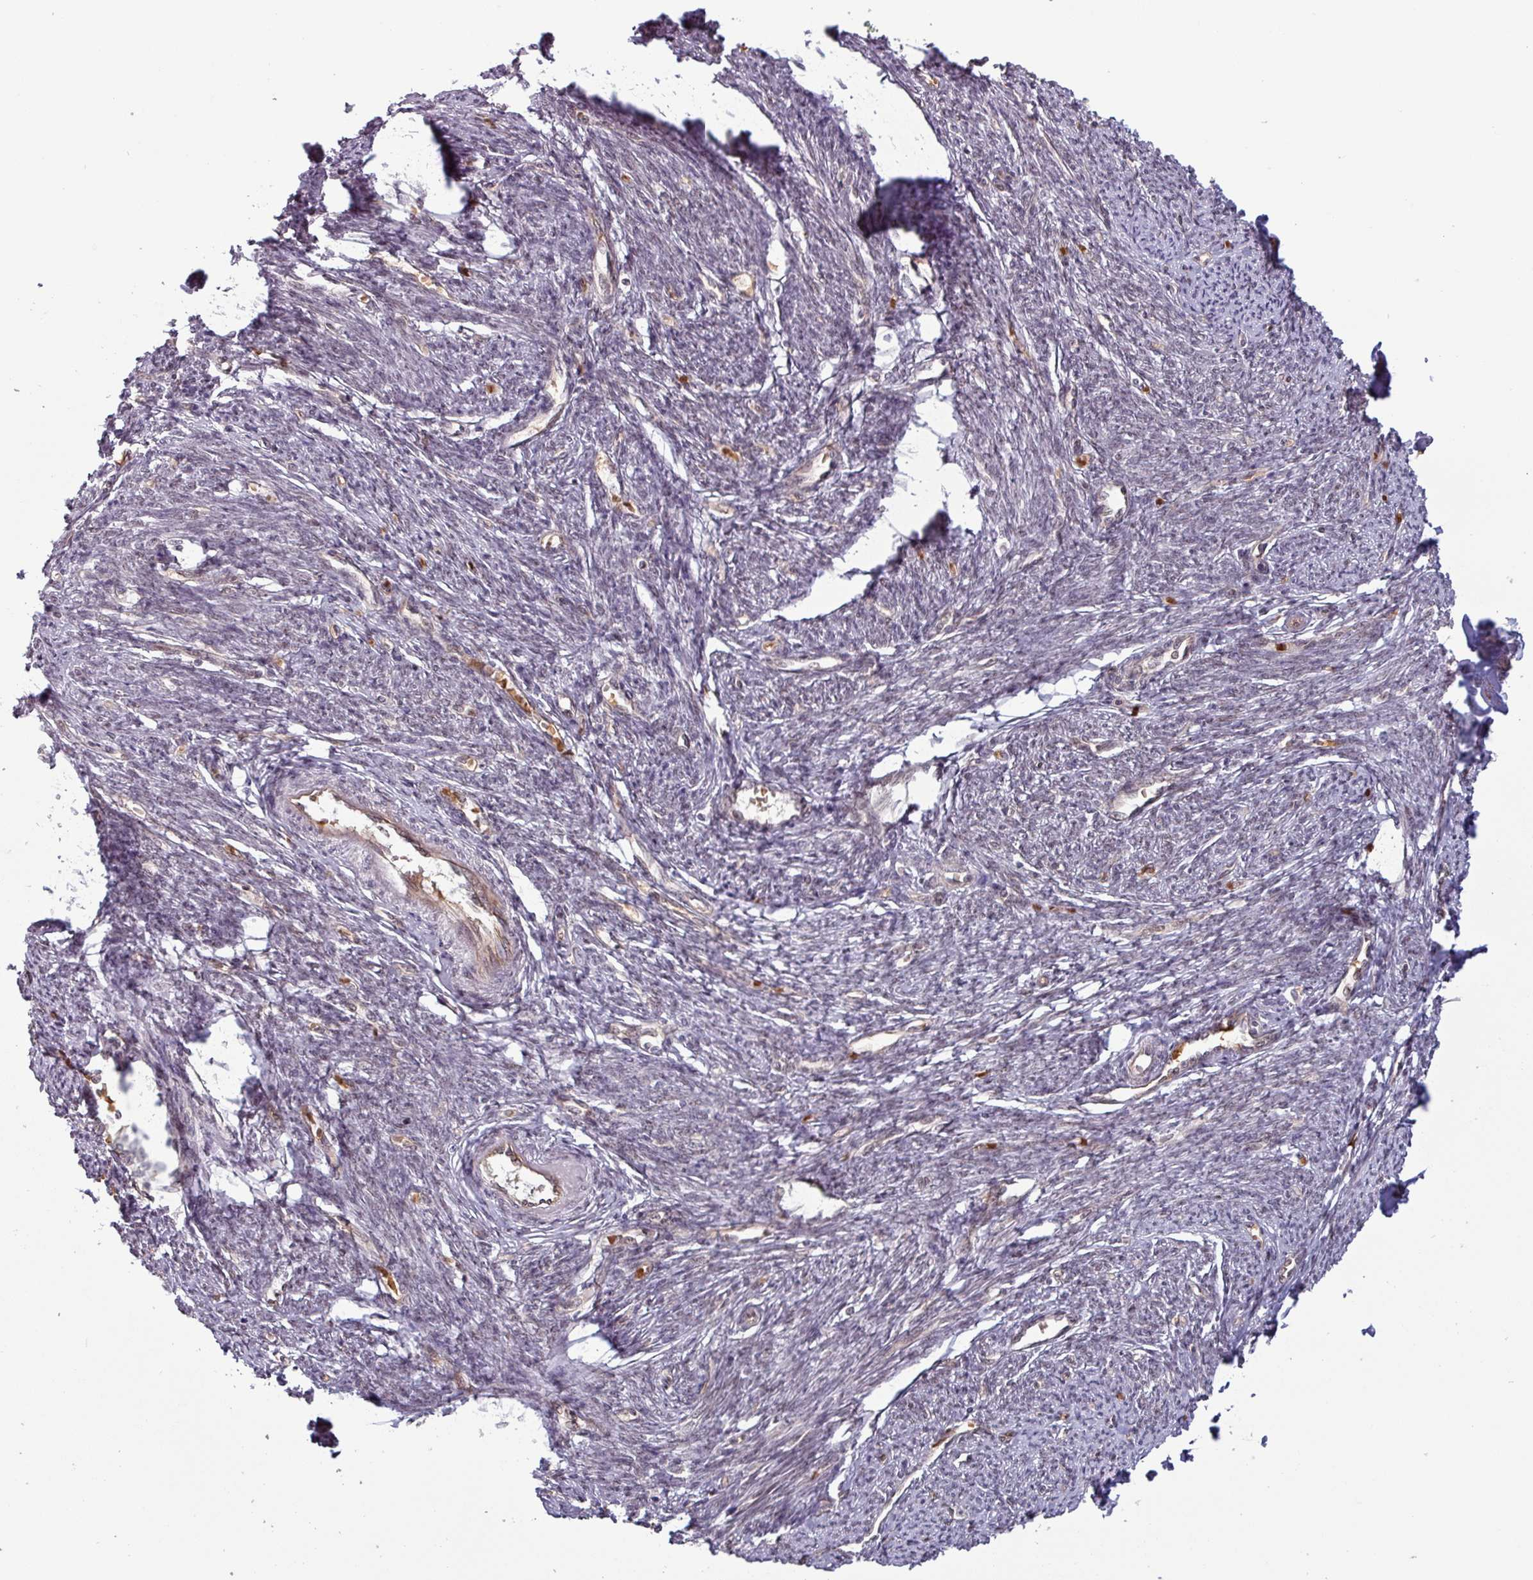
{"staining": {"intensity": "weak", "quantity": "25%-75%", "location": "nuclear"}, "tissue": "smooth muscle", "cell_type": "Smooth muscle cells", "image_type": "normal", "snomed": [{"axis": "morphology", "description": "Normal tissue, NOS"}, {"axis": "topography", "description": "Smooth muscle"}, {"axis": "topography", "description": "Fallopian tube"}], "caption": "Protein staining exhibits weak nuclear staining in approximately 25%-75% of smooth muscle cells in unremarkable smooth muscle.", "gene": "RBM4B", "patient": {"sex": "female", "age": 59}}